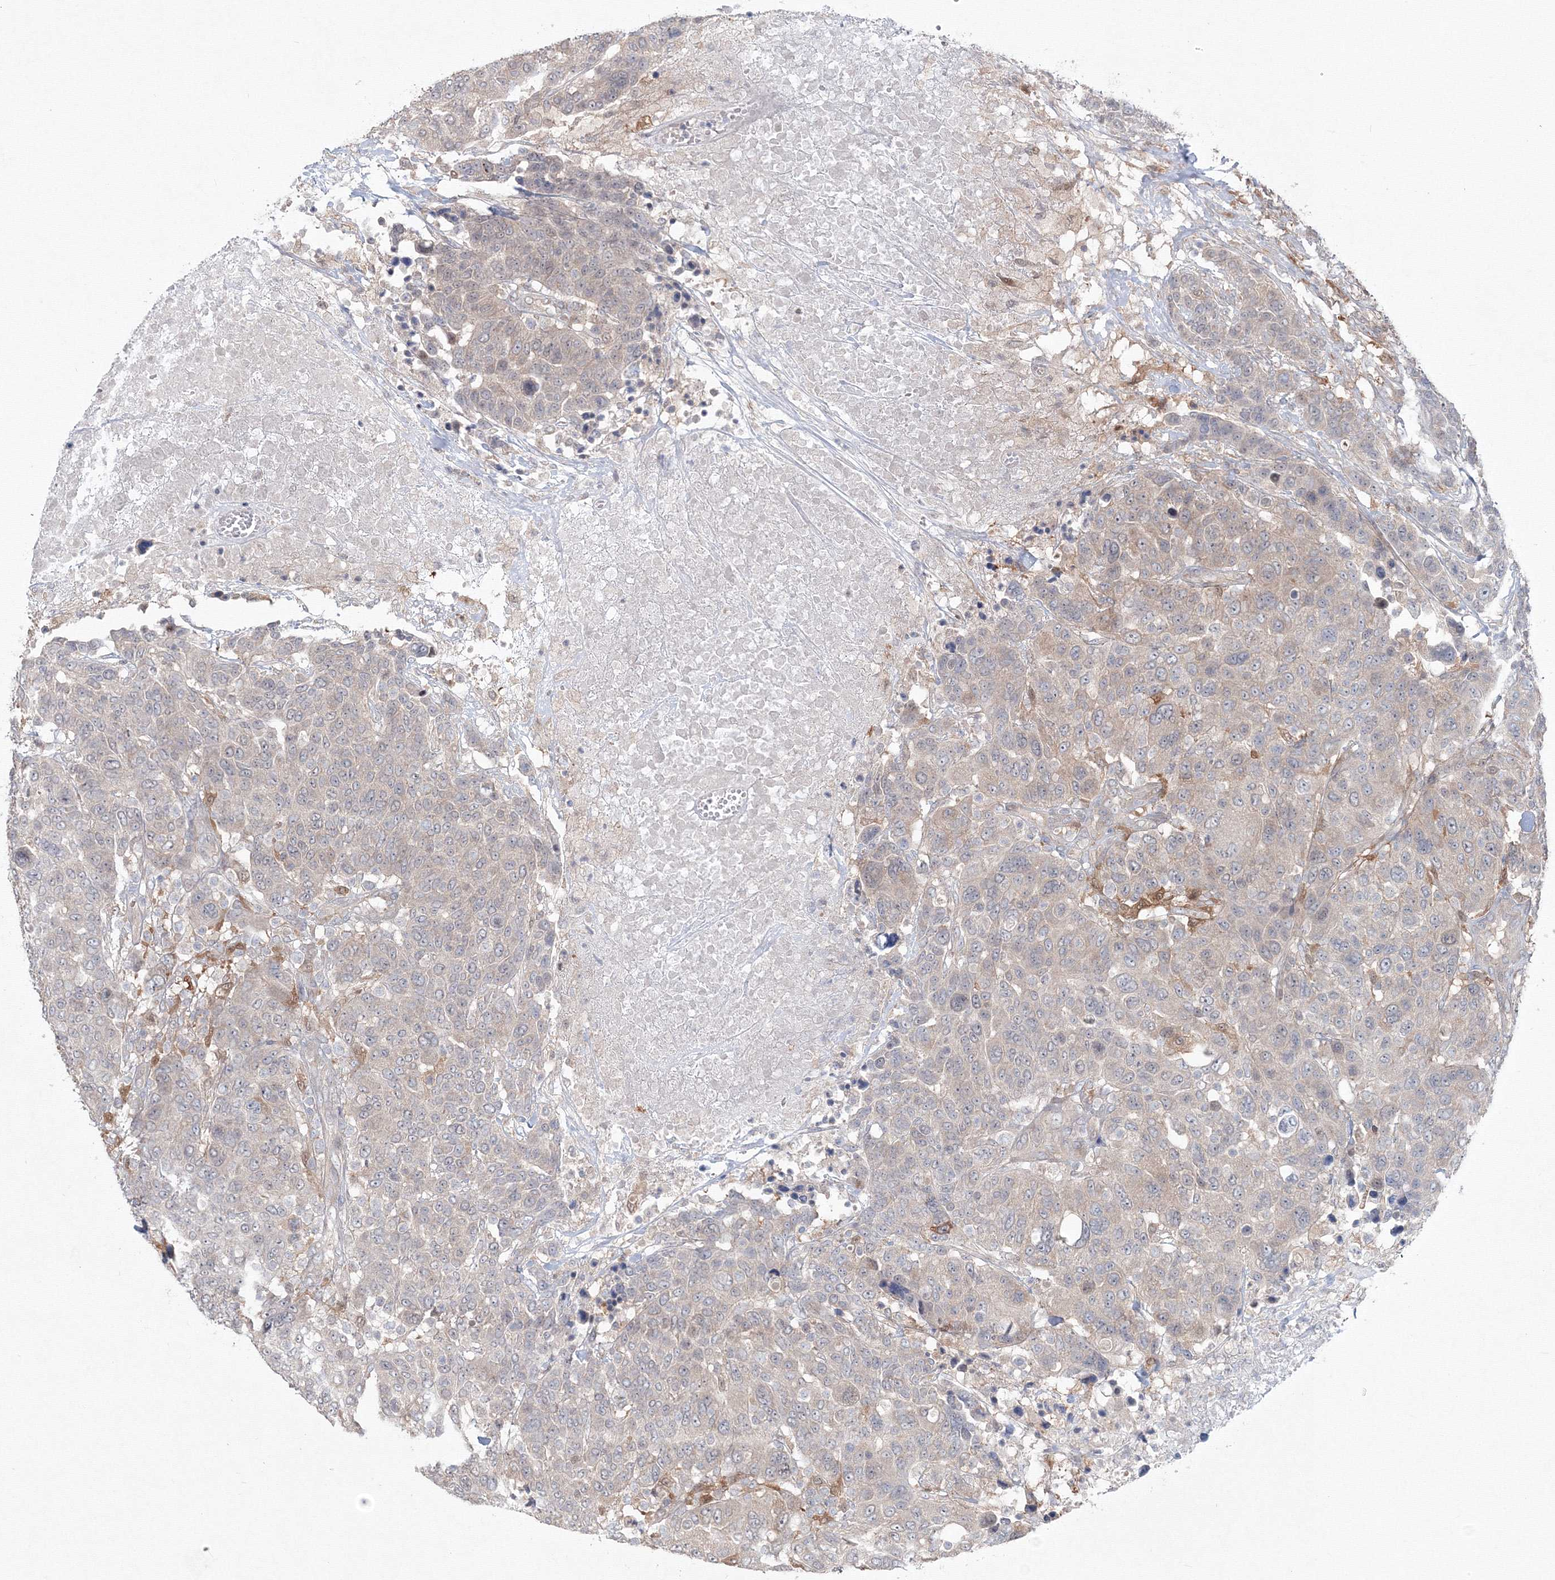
{"staining": {"intensity": "negative", "quantity": "none", "location": "none"}, "tissue": "breast cancer", "cell_type": "Tumor cells", "image_type": "cancer", "snomed": [{"axis": "morphology", "description": "Duct carcinoma"}, {"axis": "topography", "description": "Breast"}], "caption": "The image shows no significant staining in tumor cells of invasive ductal carcinoma (breast).", "gene": "MKRN2", "patient": {"sex": "female", "age": 37}}